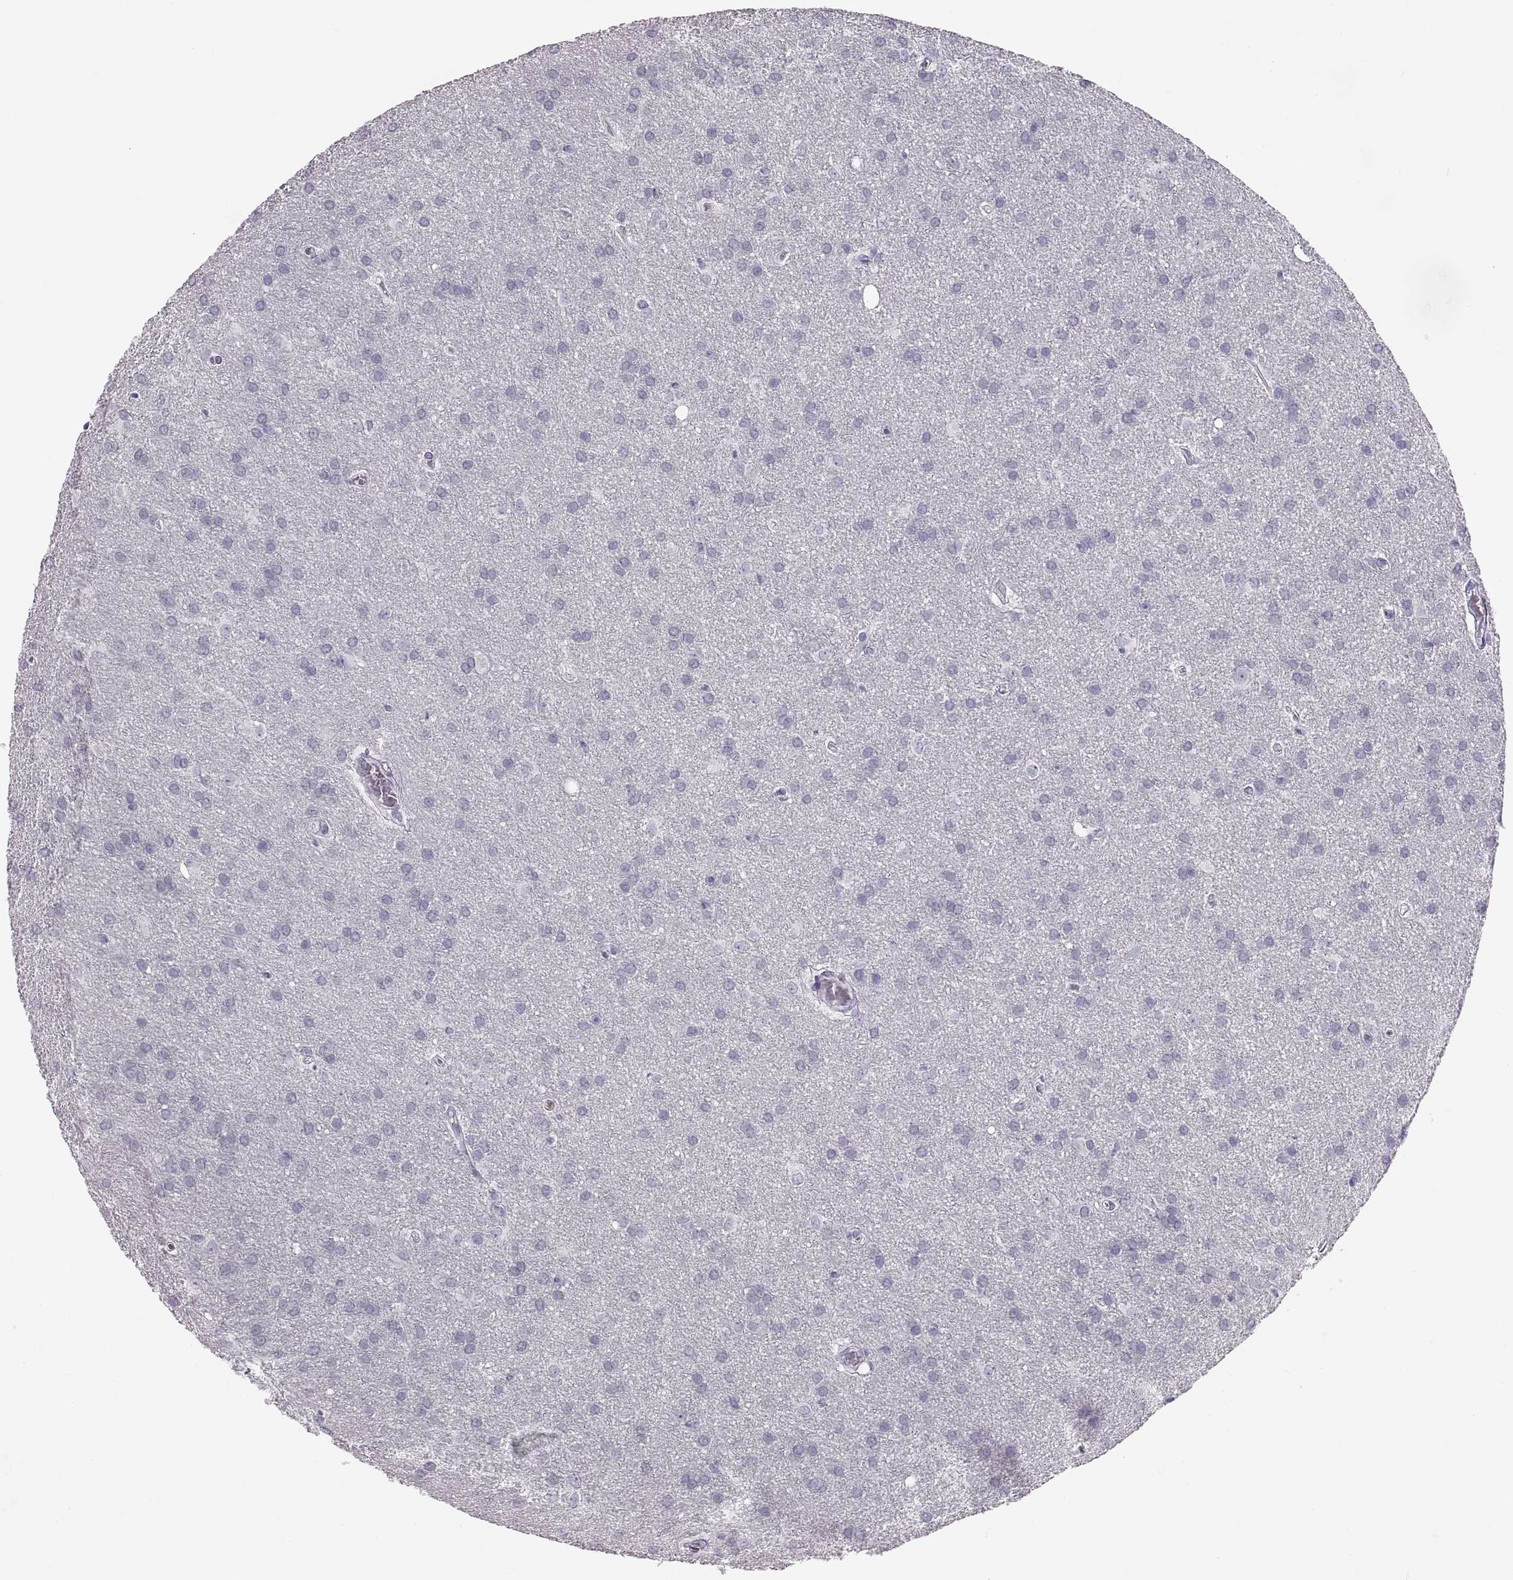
{"staining": {"intensity": "negative", "quantity": "none", "location": "none"}, "tissue": "glioma", "cell_type": "Tumor cells", "image_type": "cancer", "snomed": [{"axis": "morphology", "description": "Glioma, malignant, Low grade"}, {"axis": "topography", "description": "Brain"}], "caption": "High magnification brightfield microscopy of glioma stained with DAB (3,3'-diaminobenzidine) (brown) and counterstained with hematoxylin (blue): tumor cells show no significant expression.", "gene": "MILR1", "patient": {"sex": "female", "age": 32}}